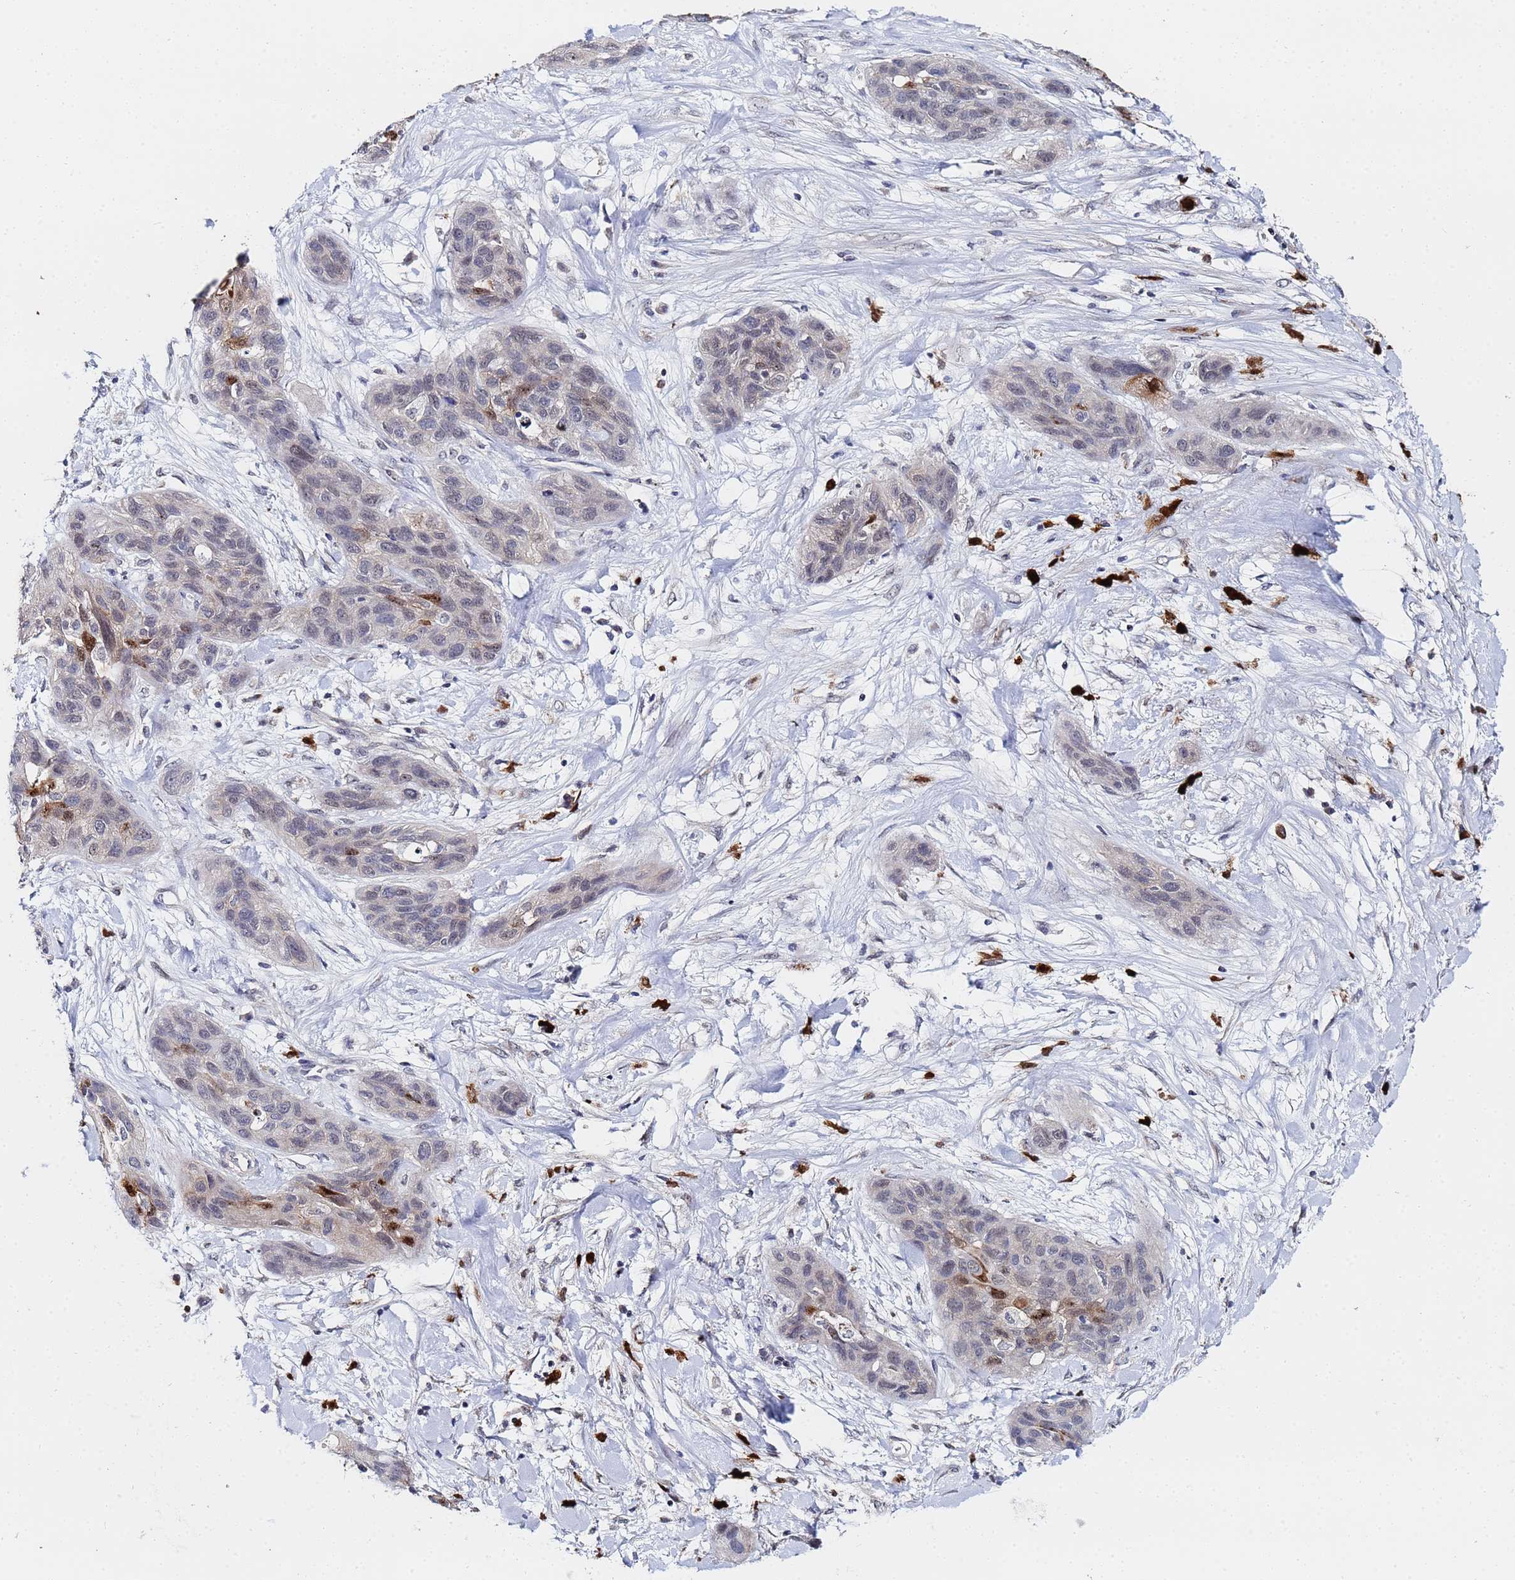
{"staining": {"intensity": "moderate", "quantity": "<25%", "location": "cytoplasmic/membranous,nuclear"}, "tissue": "lung cancer", "cell_type": "Tumor cells", "image_type": "cancer", "snomed": [{"axis": "morphology", "description": "Squamous cell carcinoma, NOS"}, {"axis": "topography", "description": "Lung"}], "caption": "Moderate cytoplasmic/membranous and nuclear protein expression is seen in about <25% of tumor cells in lung cancer.", "gene": "MTCL1", "patient": {"sex": "female", "age": 70}}